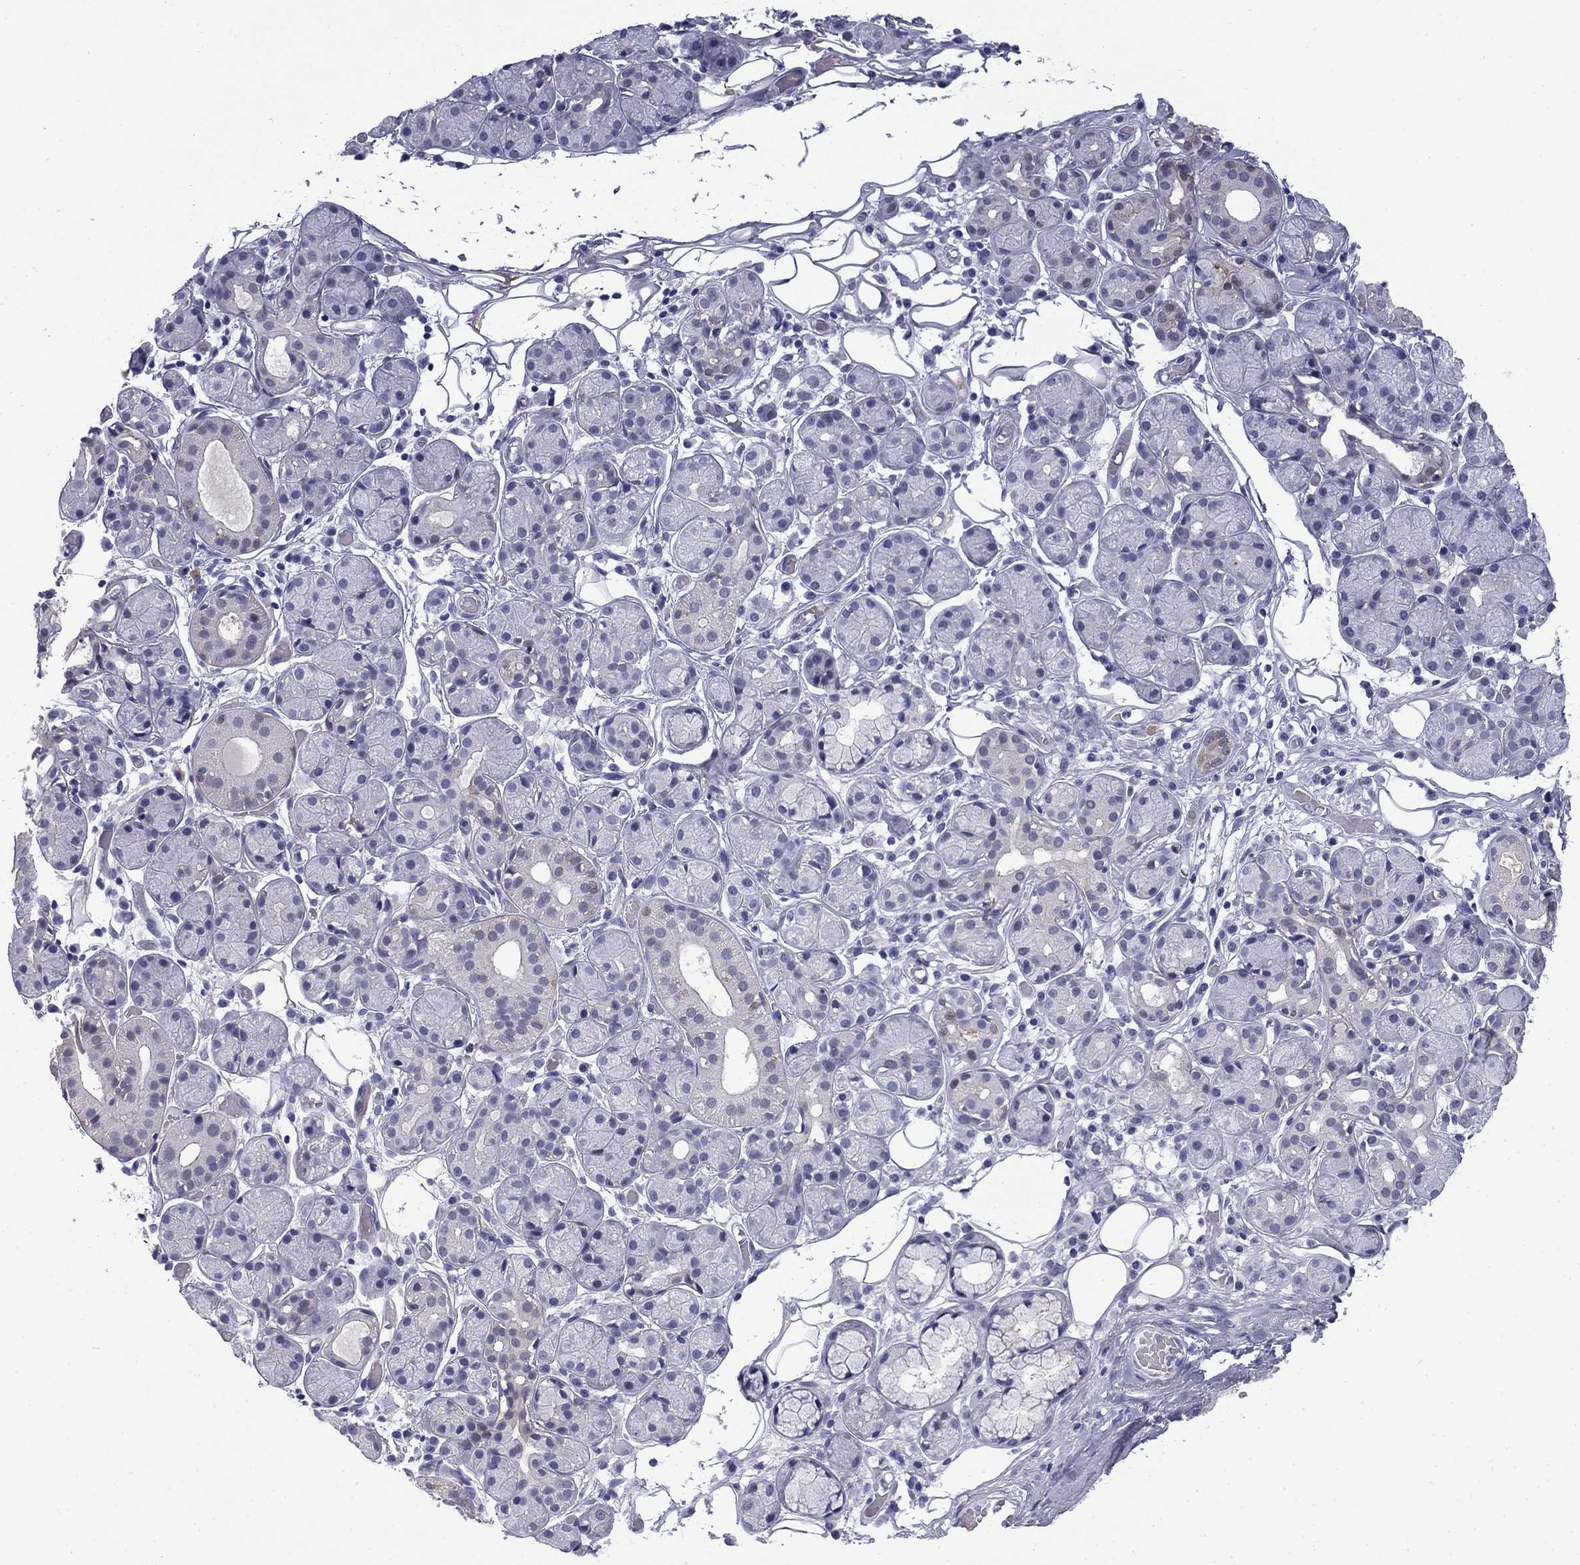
{"staining": {"intensity": "negative", "quantity": "none", "location": "none"}, "tissue": "salivary gland", "cell_type": "Glandular cells", "image_type": "normal", "snomed": [{"axis": "morphology", "description": "Normal tissue, NOS"}, {"axis": "topography", "description": "Salivary gland"}, {"axis": "topography", "description": "Peripheral nerve tissue"}], "caption": "High power microscopy histopathology image of an immunohistochemistry micrograph of benign salivary gland, revealing no significant positivity in glandular cells.", "gene": "BCL2L14", "patient": {"sex": "male", "age": 71}}